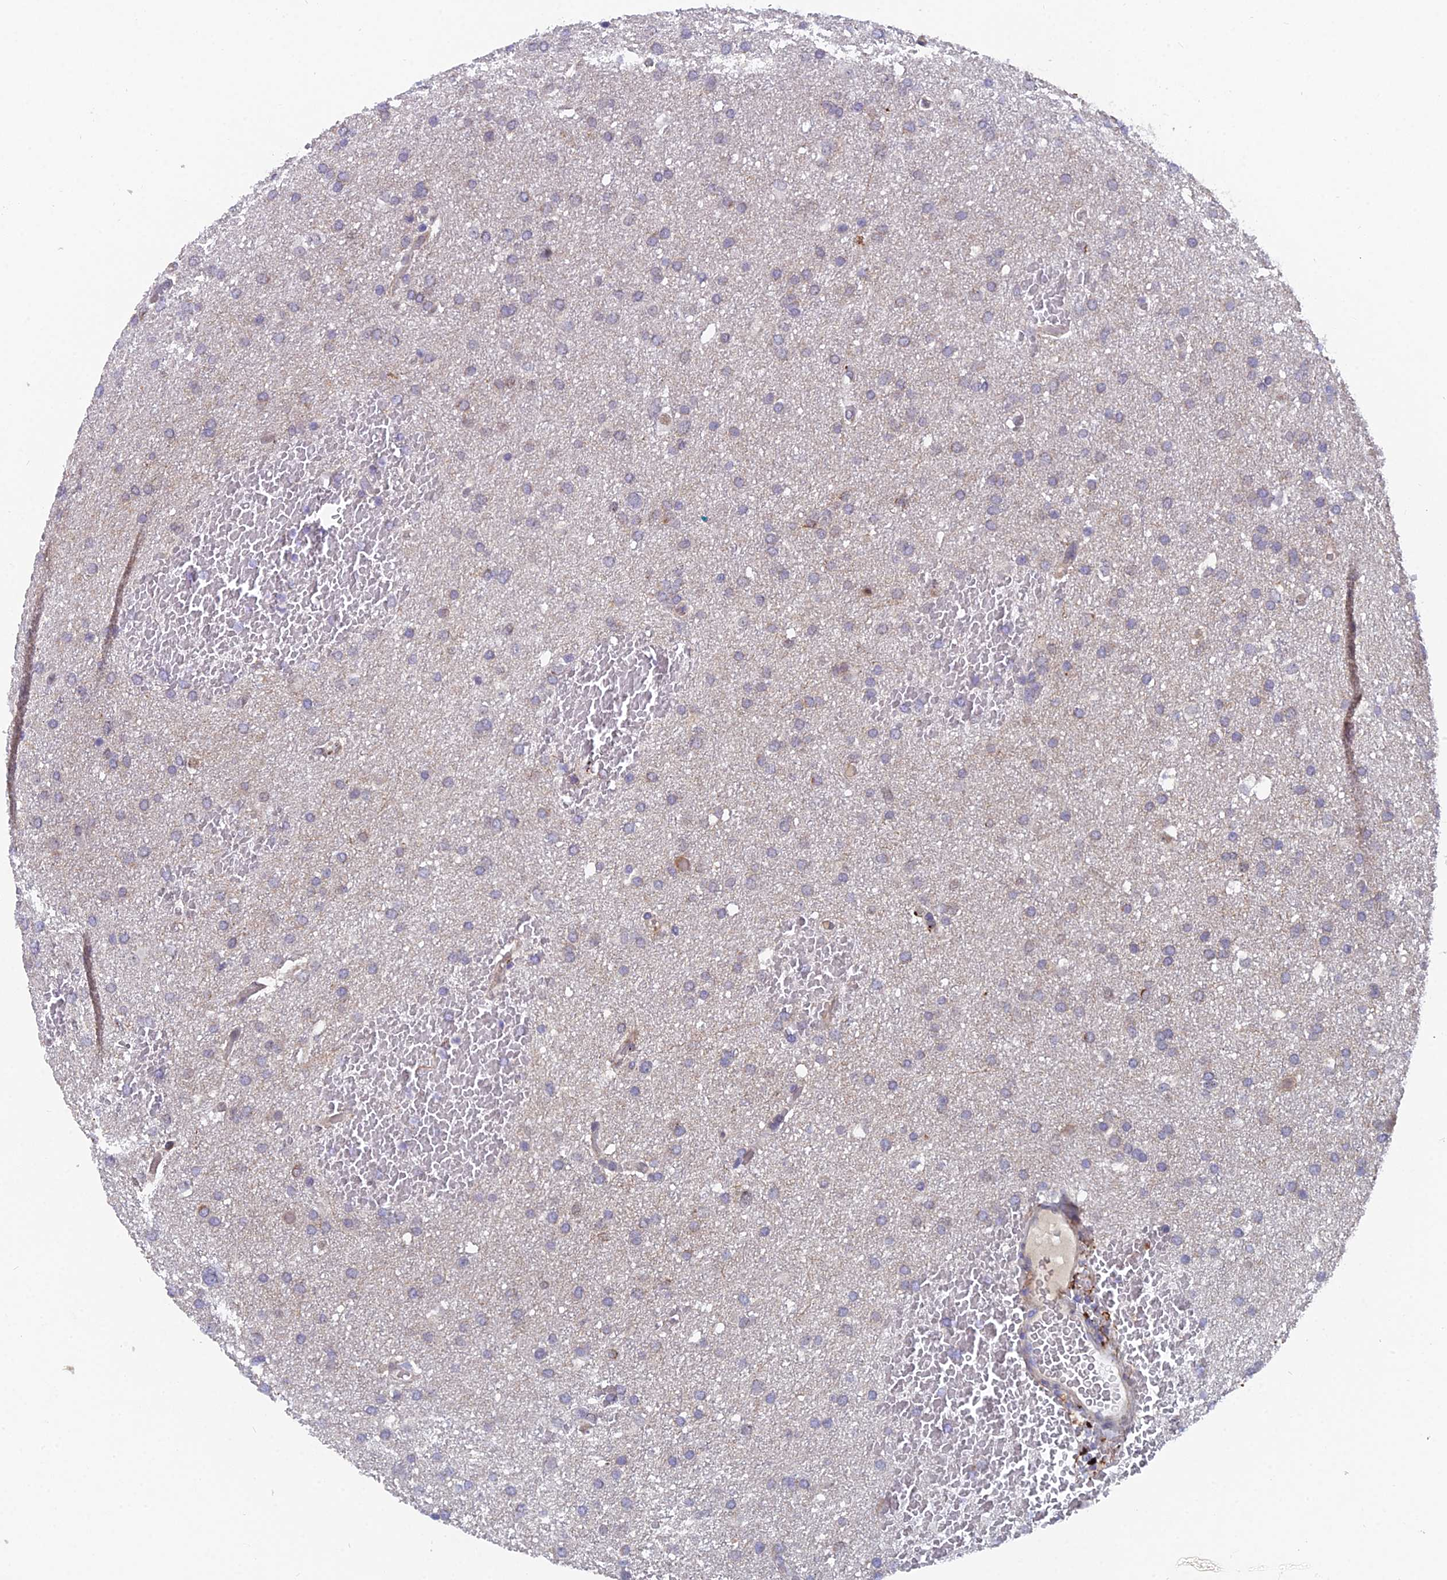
{"staining": {"intensity": "weak", "quantity": "25%-75%", "location": "cytoplasmic/membranous"}, "tissue": "glioma", "cell_type": "Tumor cells", "image_type": "cancer", "snomed": [{"axis": "morphology", "description": "Glioma, malignant, High grade"}, {"axis": "topography", "description": "Cerebral cortex"}], "caption": "The micrograph shows a brown stain indicating the presence of a protein in the cytoplasmic/membranous of tumor cells in glioma.", "gene": "XKR9", "patient": {"sex": "female", "age": 36}}